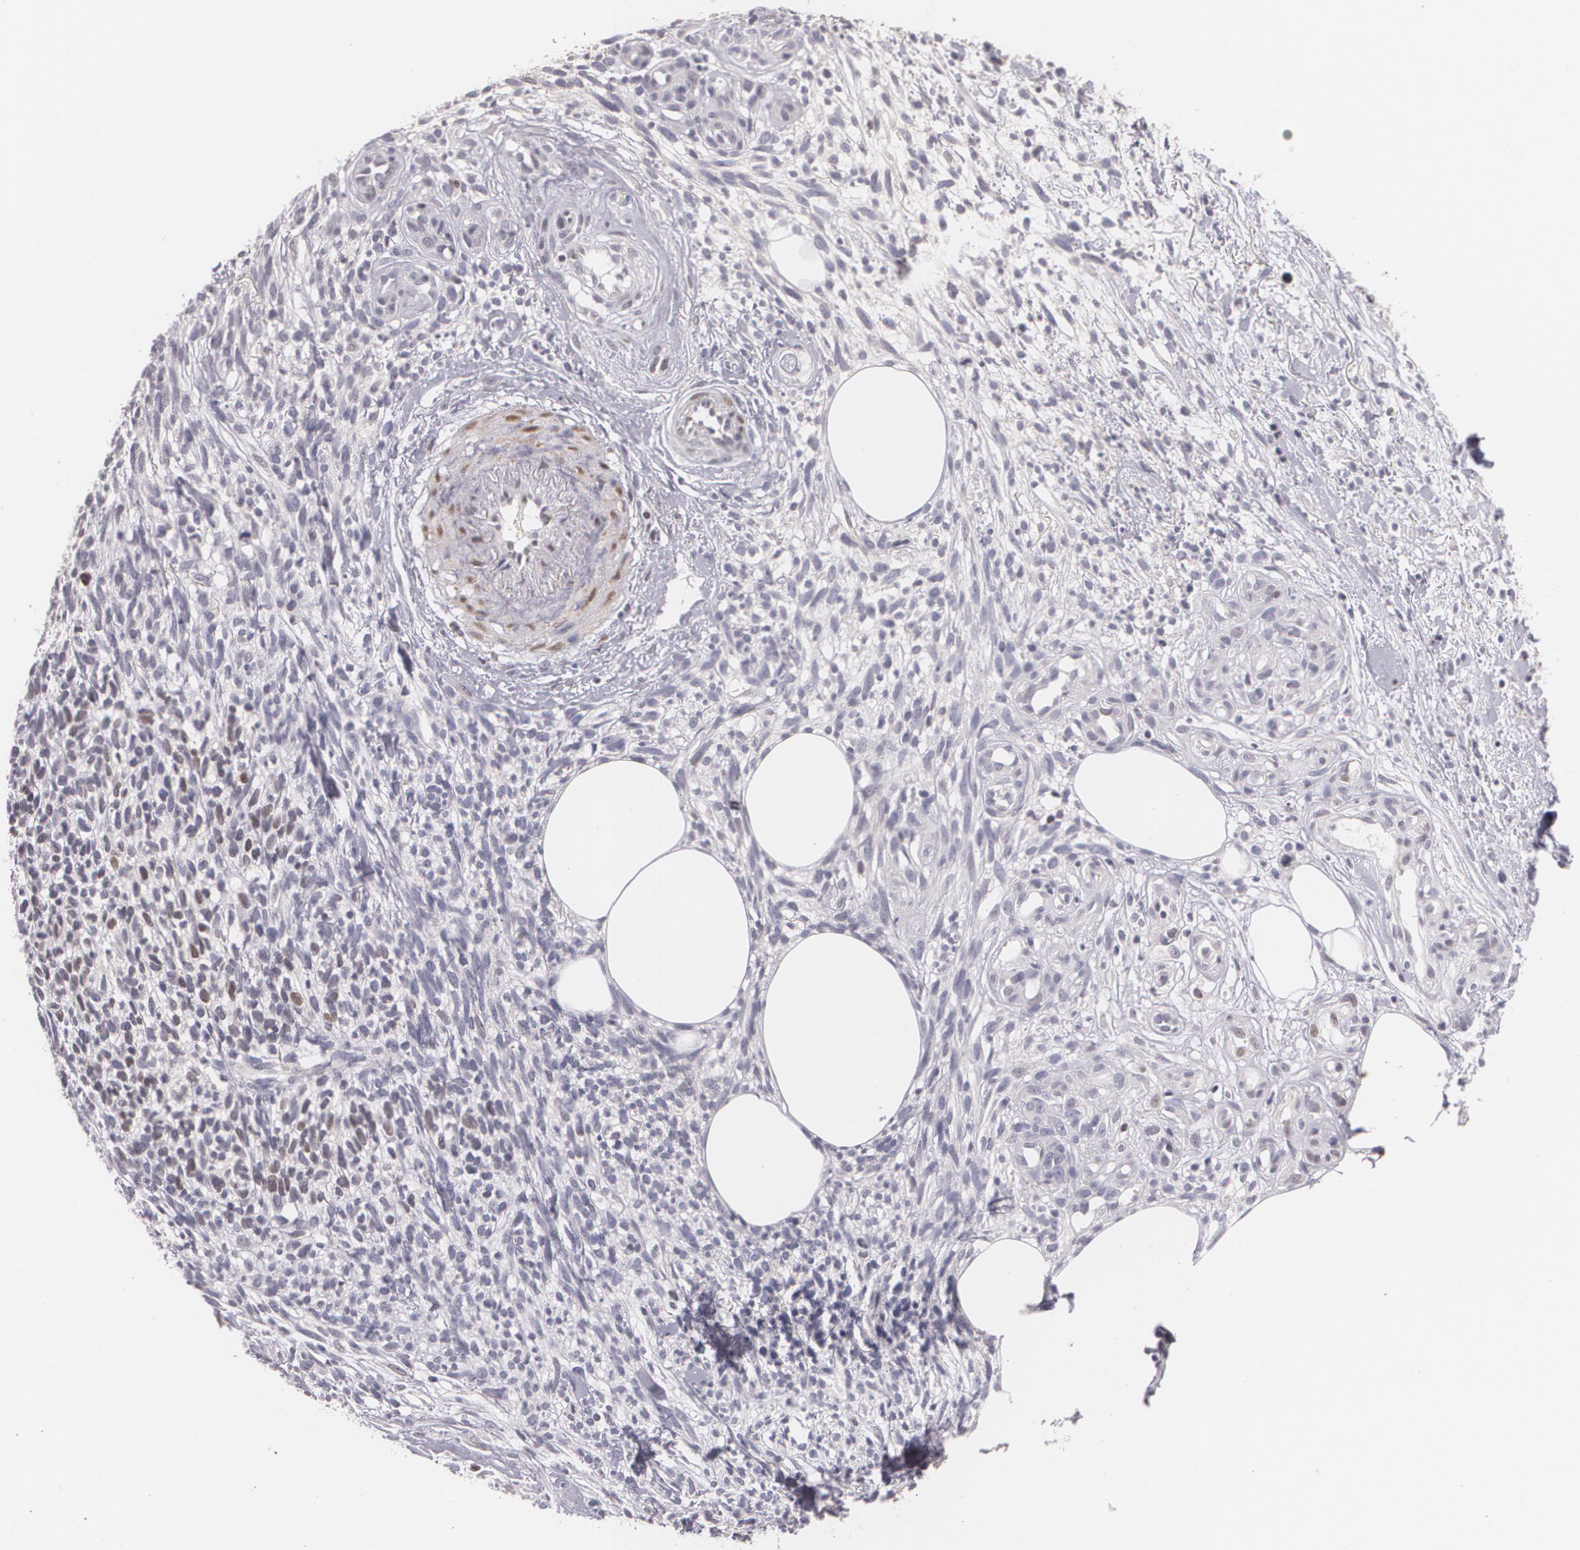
{"staining": {"intensity": "weak", "quantity": "<25%", "location": "nuclear"}, "tissue": "melanoma", "cell_type": "Tumor cells", "image_type": "cancer", "snomed": [{"axis": "morphology", "description": "Malignant melanoma, NOS"}, {"axis": "topography", "description": "Skin"}], "caption": "There is no significant positivity in tumor cells of malignant melanoma.", "gene": "ZBTB16", "patient": {"sex": "female", "age": 85}}